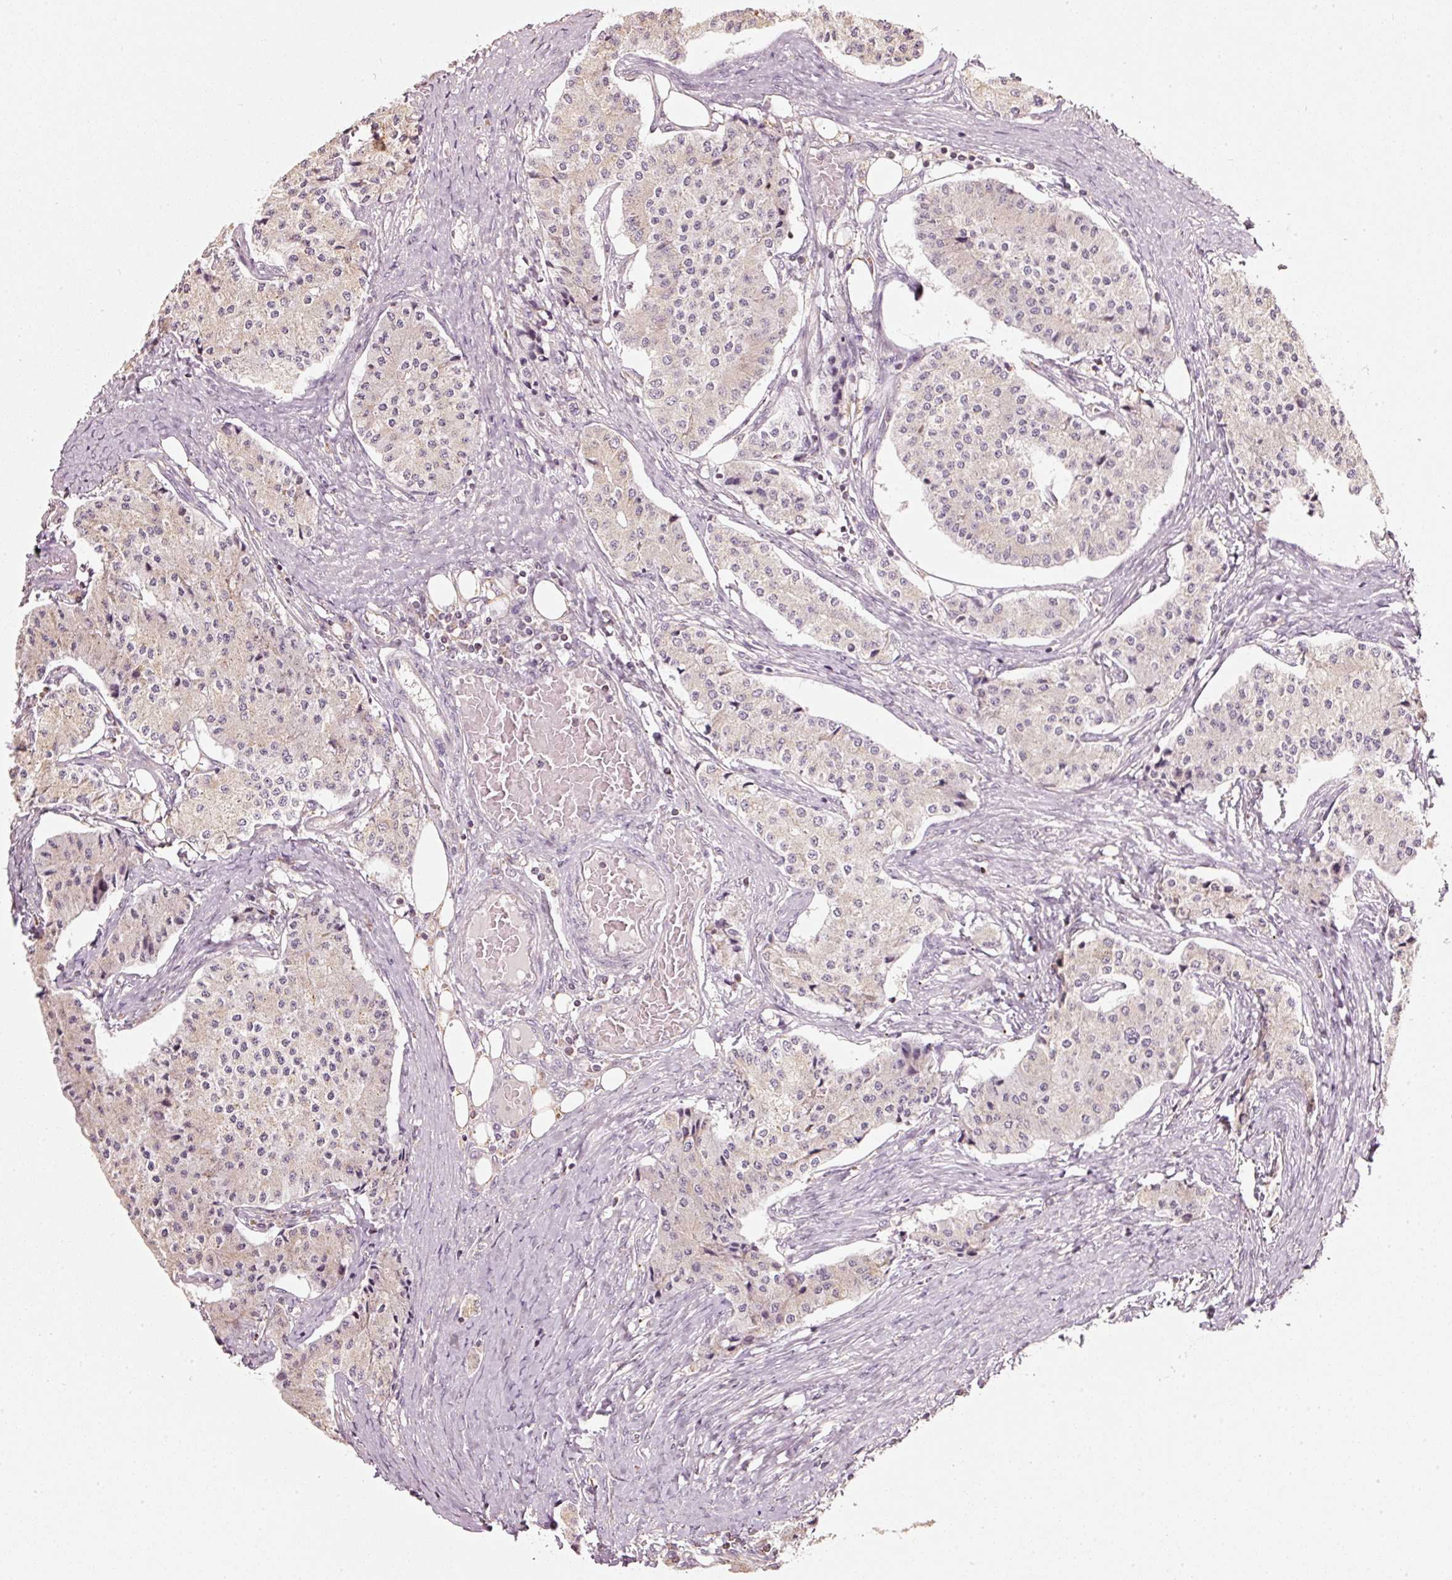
{"staining": {"intensity": "weak", "quantity": "<25%", "location": "cytoplasmic/membranous"}, "tissue": "carcinoid", "cell_type": "Tumor cells", "image_type": "cancer", "snomed": [{"axis": "morphology", "description": "Carcinoid, malignant, NOS"}, {"axis": "topography", "description": "Colon"}], "caption": "The image shows no staining of tumor cells in carcinoid (malignant). (Immunohistochemistry, brightfield microscopy, high magnification).", "gene": "RAB35", "patient": {"sex": "female", "age": 52}}